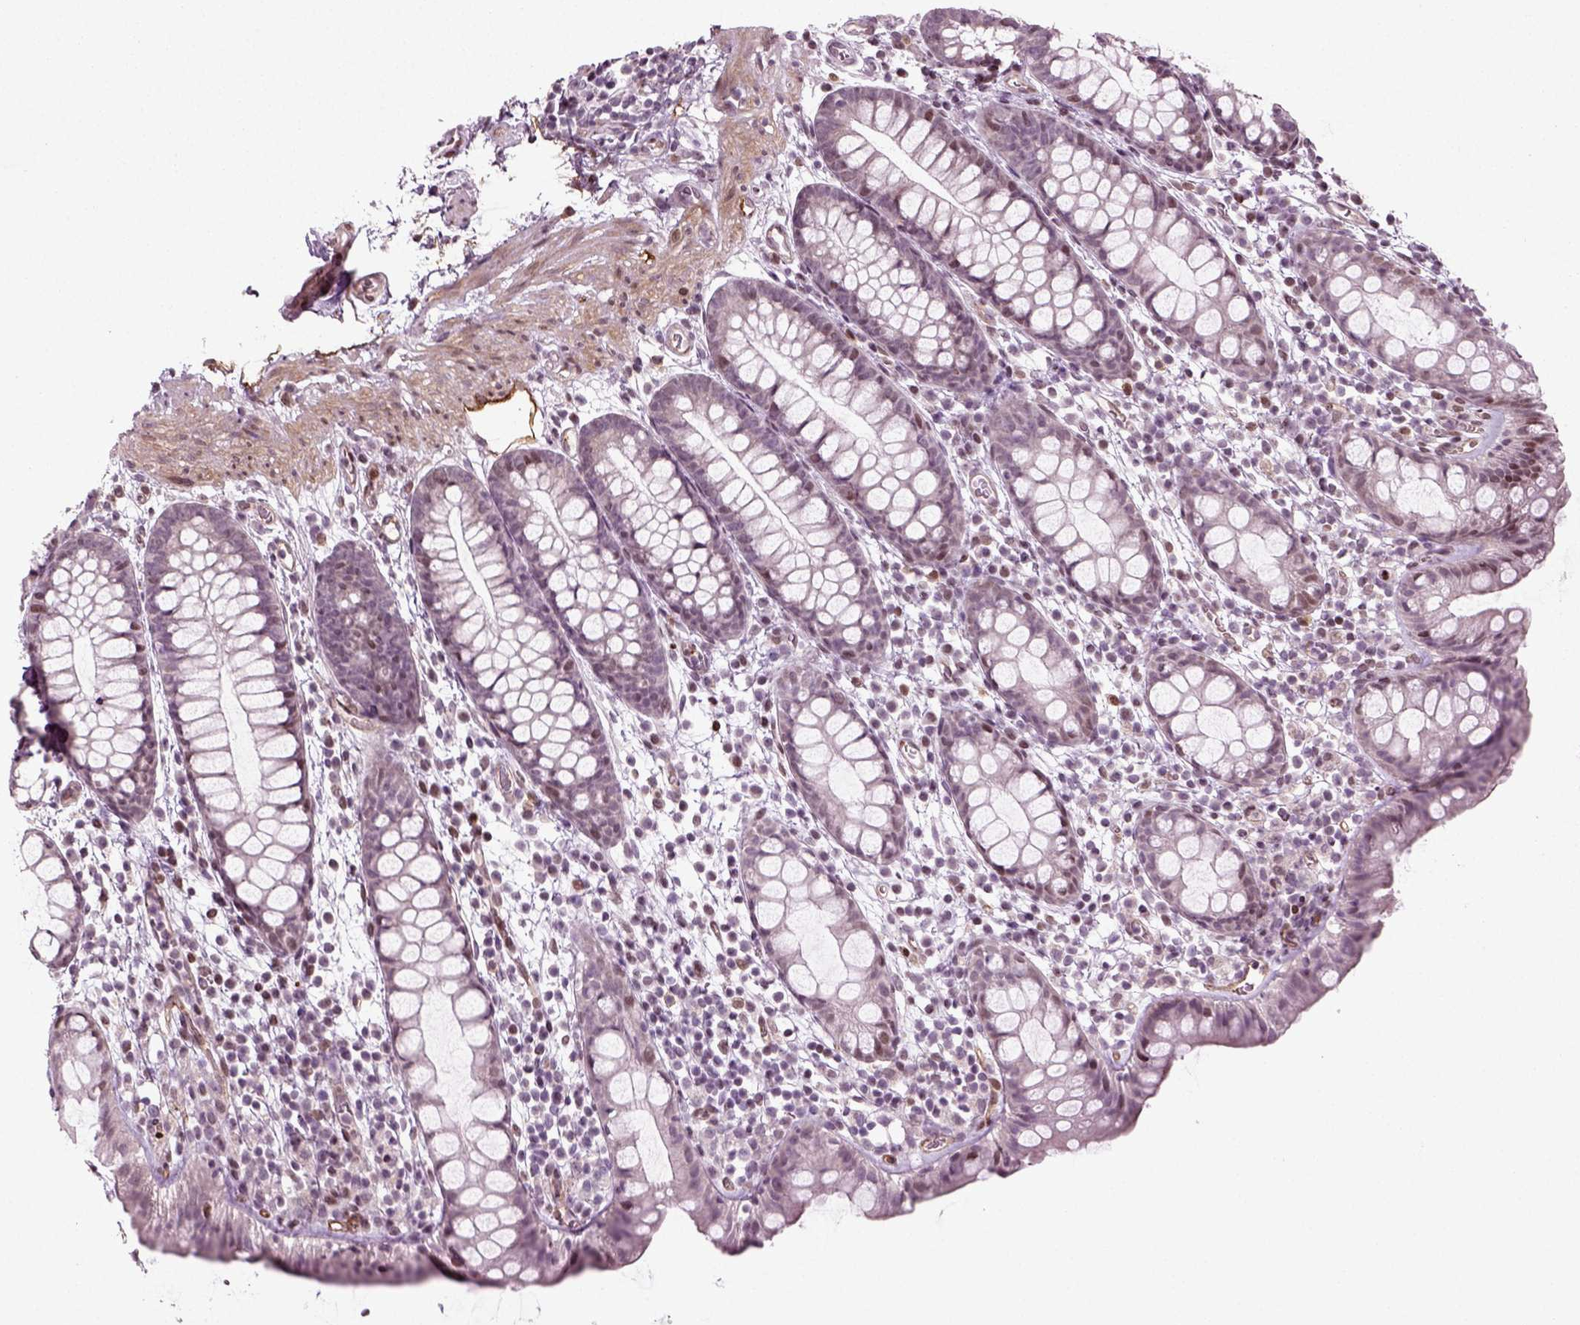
{"staining": {"intensity": "moderate", "quantity": "25%-75%", "location": "nuclear"}, "tissue": "rectum", "cell_type": "Glandular cells", "image_type": "normal", "snomed": [{"axis": "morphology", "description": "Normal tissue, NOS"}, {"axis": "topography", "description": "Rectum"}], "caption": "Benign rectum reveals moderate nuclear staining in approximately 25%-75% of glandular cells, visualized by immunohistochemistry. Nuclei are stained in blue.", "gene": "HEYL", "patient": {"sex": "male", "age": 57}}